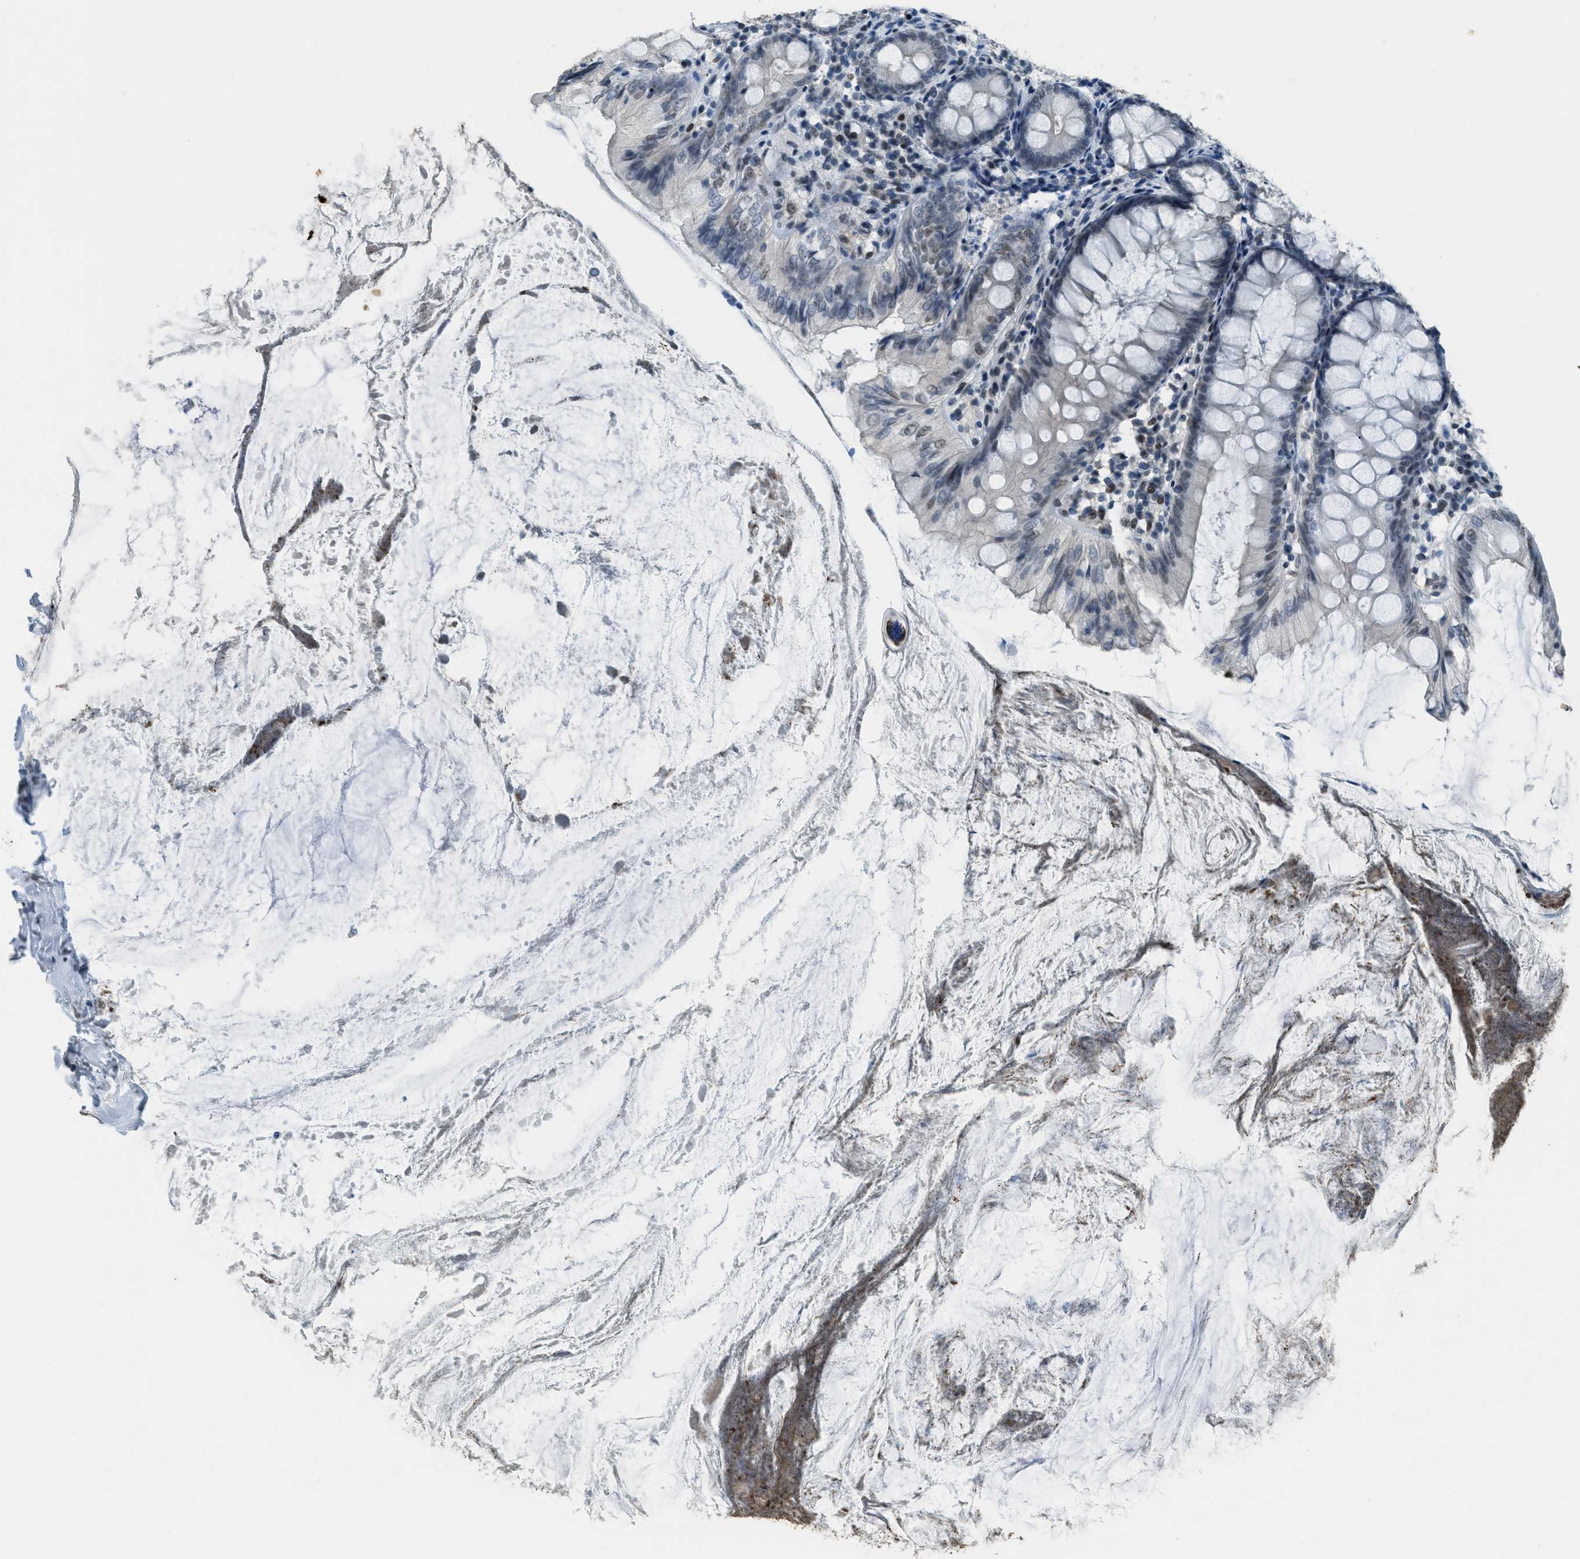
{"staining": {"intensity": "weak", "quantity": "25%-75%", "location": "nuclear"}, "tissue": "appendix", "cell_type": "Glandular cells", "image_type": "normal", "snomed": [{"axis": "morphology", "description": "Normal tissue, NOS"}, {"axis": "topography", "description": "Appendix"}], "caption": "Immunohistochemistry (IHC) image of unremarkable human appendix stained for a protein (brown), which shows low levels of weak nuclear staining in approximately 25%-75% of glandular cells.", "gene": "TTC13", "patient": {"sex": "female", "age": 77}}